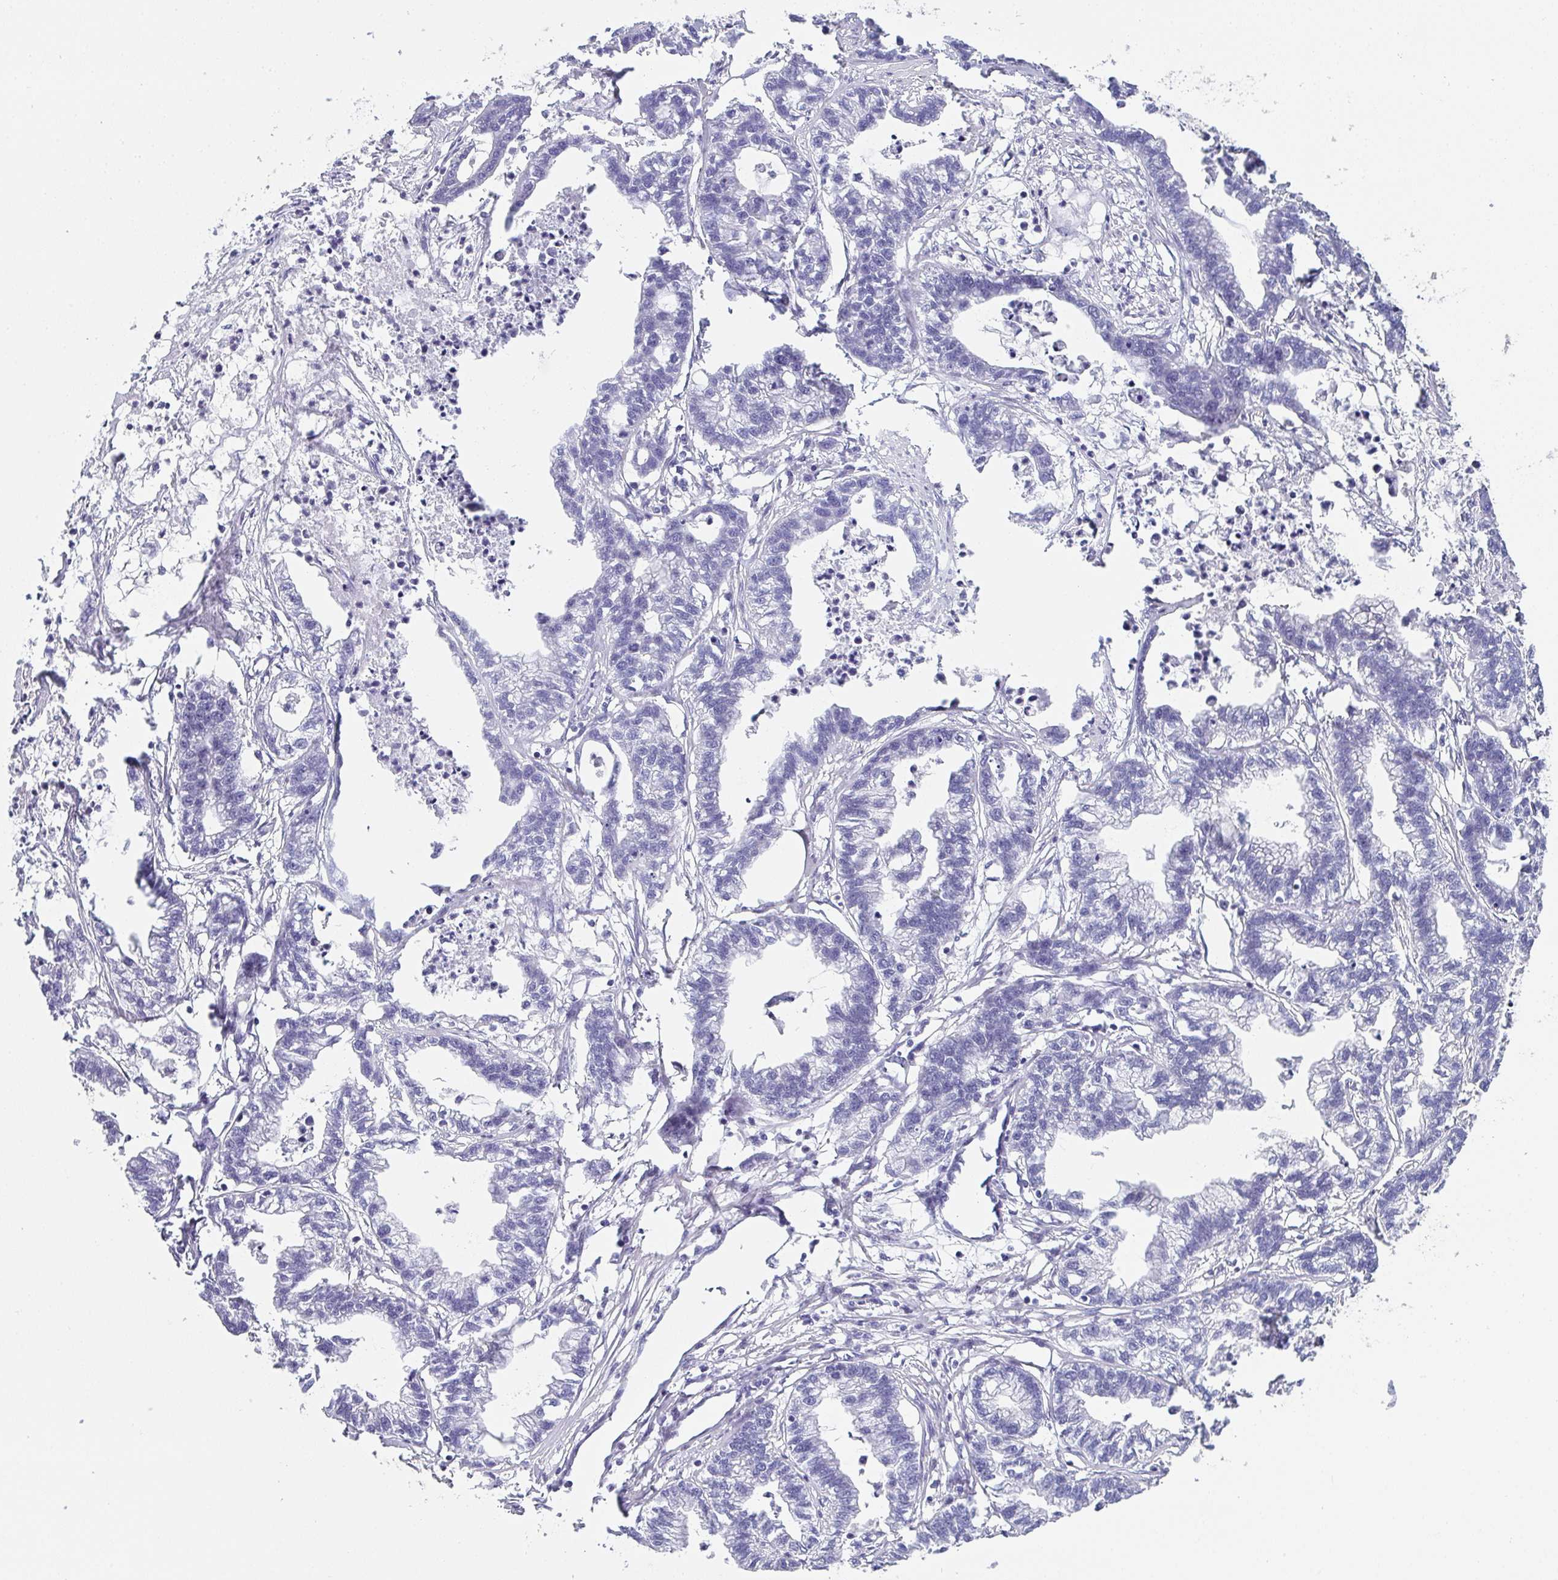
{"staining": {"intensity": "negative", "quantity": "none", "location": "none"}, "tissue": "stomach cancer", "cell_type": "Tumor cells", "image_type": "cancer", "snomed": [{"axis": "morphology", "description": "Adenocarcinoma, NOS"}, {"axis": "topography", "description": "Stomach"}], "caption": "A photomicrograph of stomach cancer (adenocarcinoma) stained for a protein demonstrates no brown staining in tumor cells.", "gene": "SLC36A2", "patient": {"sex": "male", "age": 83}}